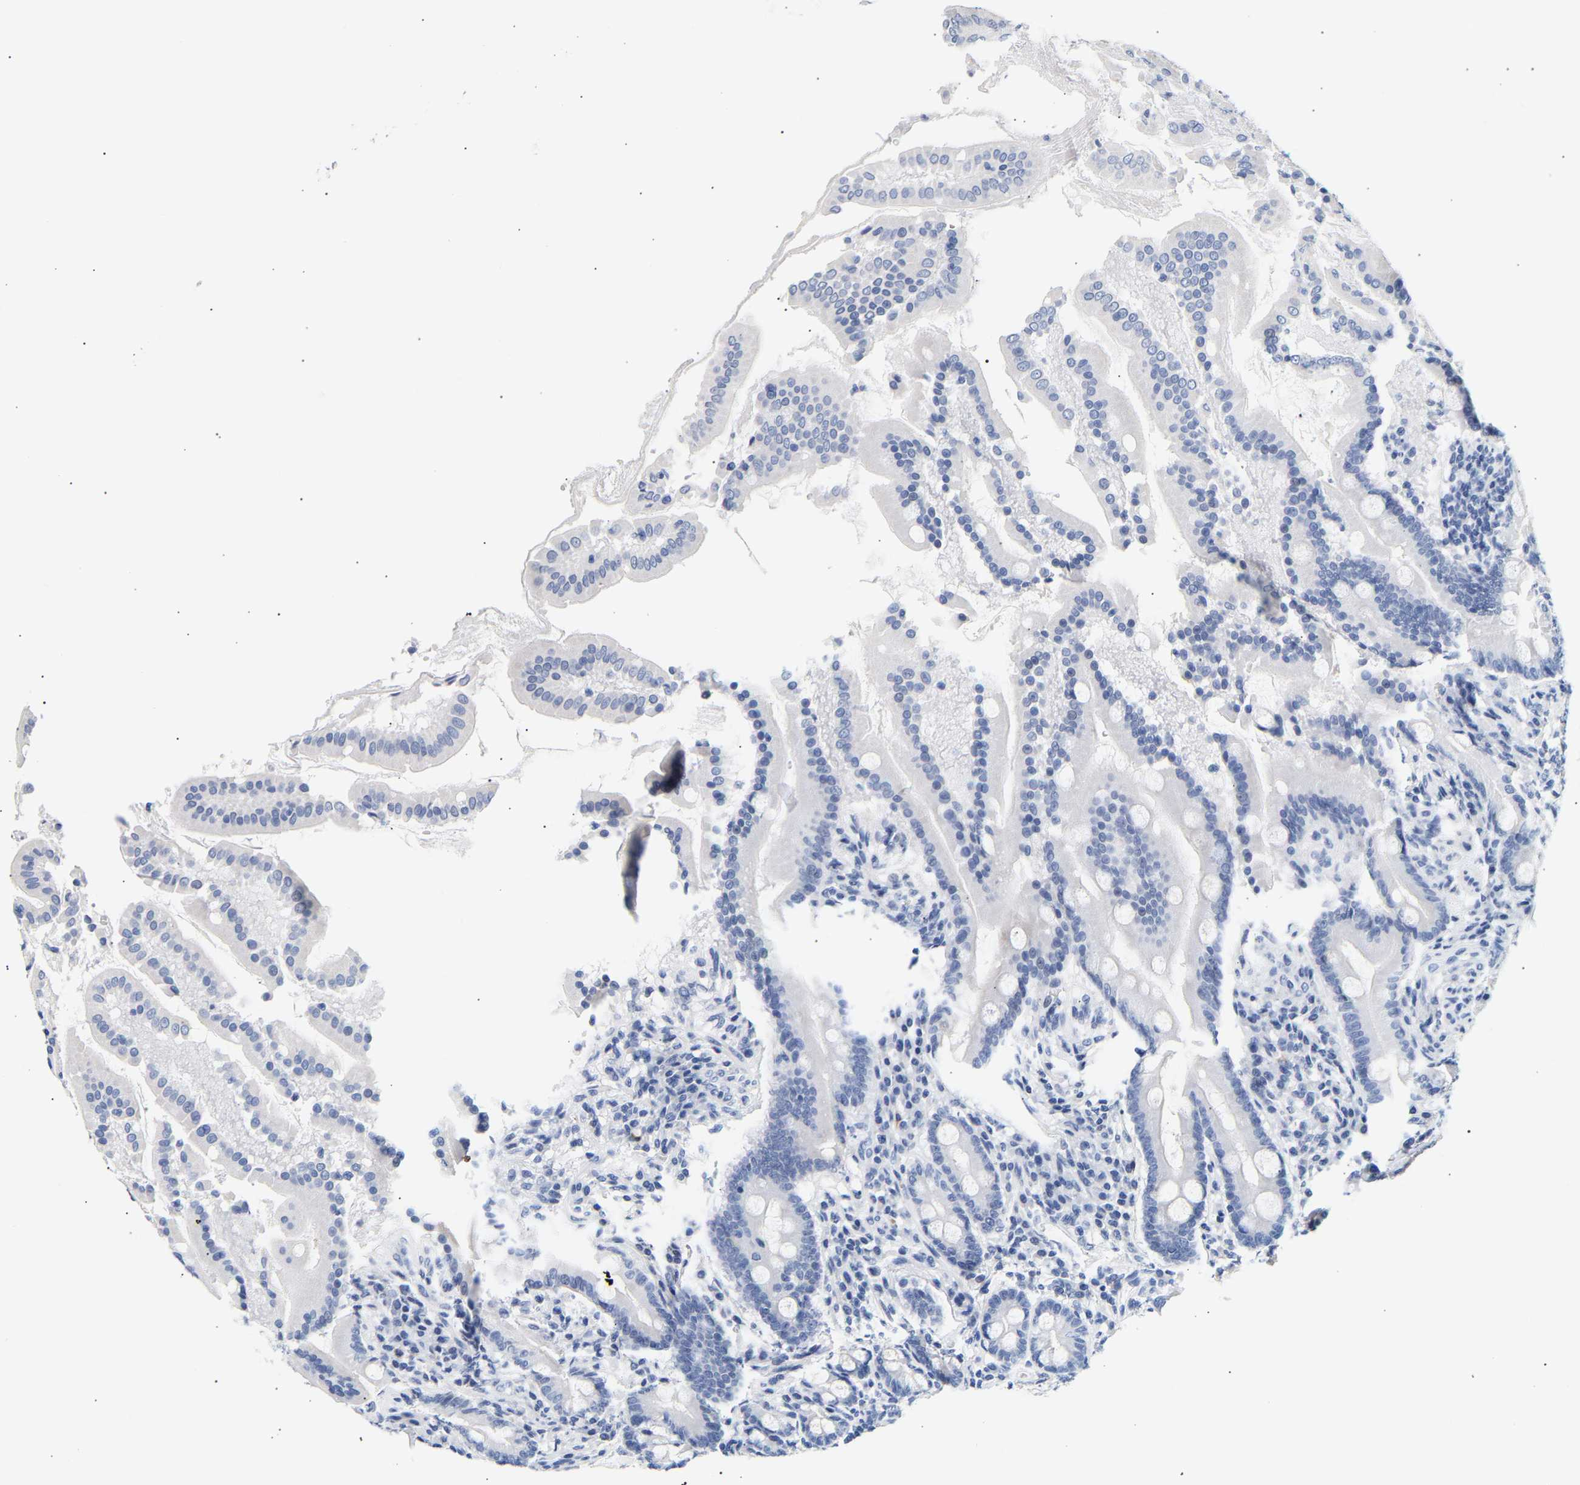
{"staining": {"intensity": "negative", "quantity": "none", "location": "none"}, "tissue": "duodenum", "cell_type": "Glandular cells", "image_type": "normal", "snomed": [{"axis": "morphology", "description": "Normal tissue, NOS"}, {"axis": "topography", "description": "Duodenum"}], "caption": "Human duodenum stained for a protein using immunohistochemistry (IHC) reveals no positivity in glandular cells.", "gene": "SPINK2", "patient": {"sex": "male", "age": 50}}